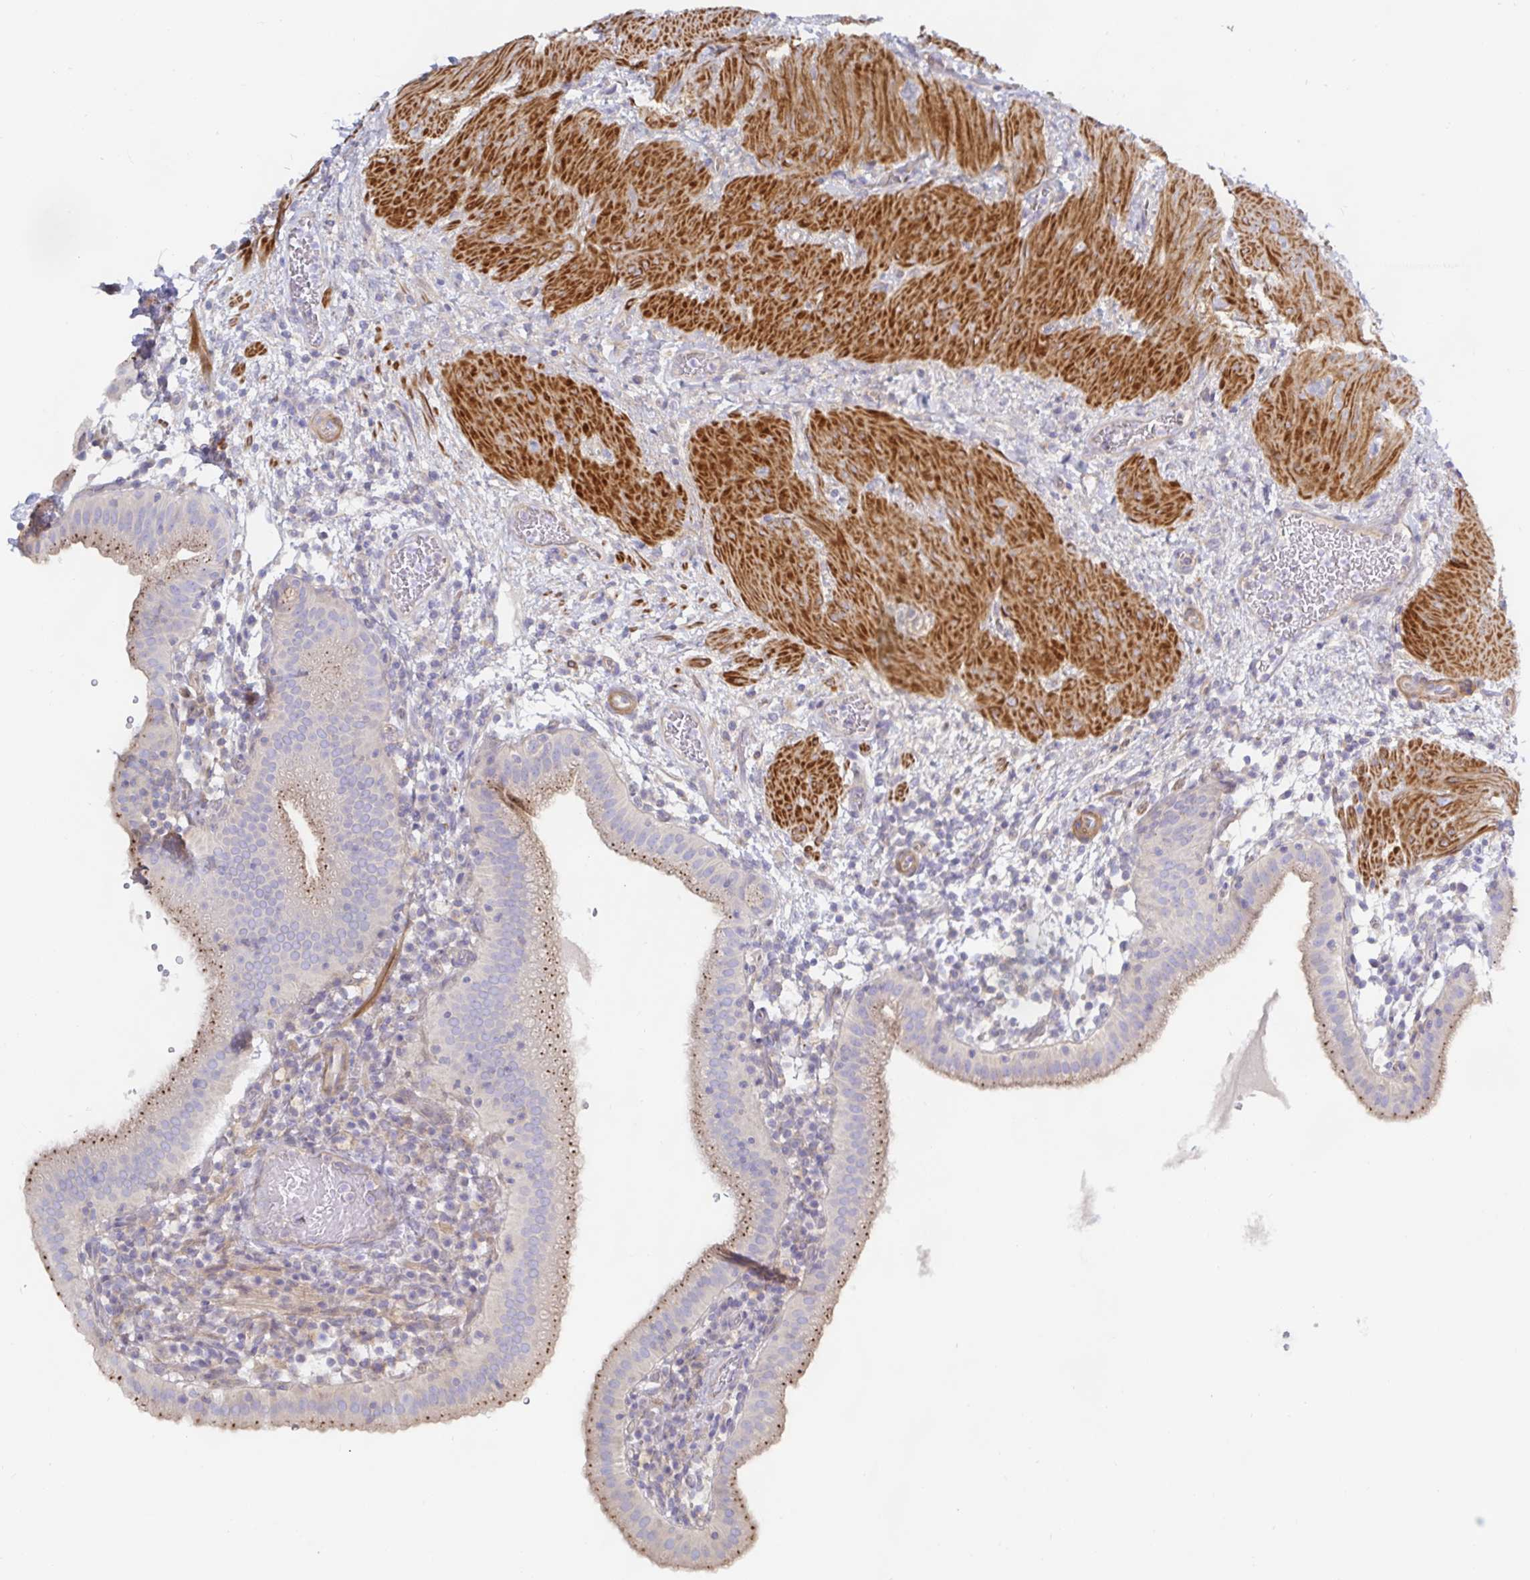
{"staining": {"intensity": "moderate", "quantity": "25%-75%", "location": "cytoplasmic/membranous"}, "tissue": "gallbladder", "cell_type": "Glandular cells", "image_type": "normal", "snomed": [{"axis": "morphology", "description": "Normal tissue, NOS"}, {"axis": "topography", "description": "Gallbladder"}], "caption": "Immunohistochemistry (IHC) staining of benign gallbladder, which demonstrates medium levels of moderate cytoplasmic/membranous expression in about 25%-75% of glandular cells indicating moderate cytoplasmic/membranous protein positivity. The staining was performed using DAB (brown) for protein detection and nuclei were counterstained in hematoxylin (blue).", "gene": "METTL22", "patient": {"sex": "male", "age": 26}}